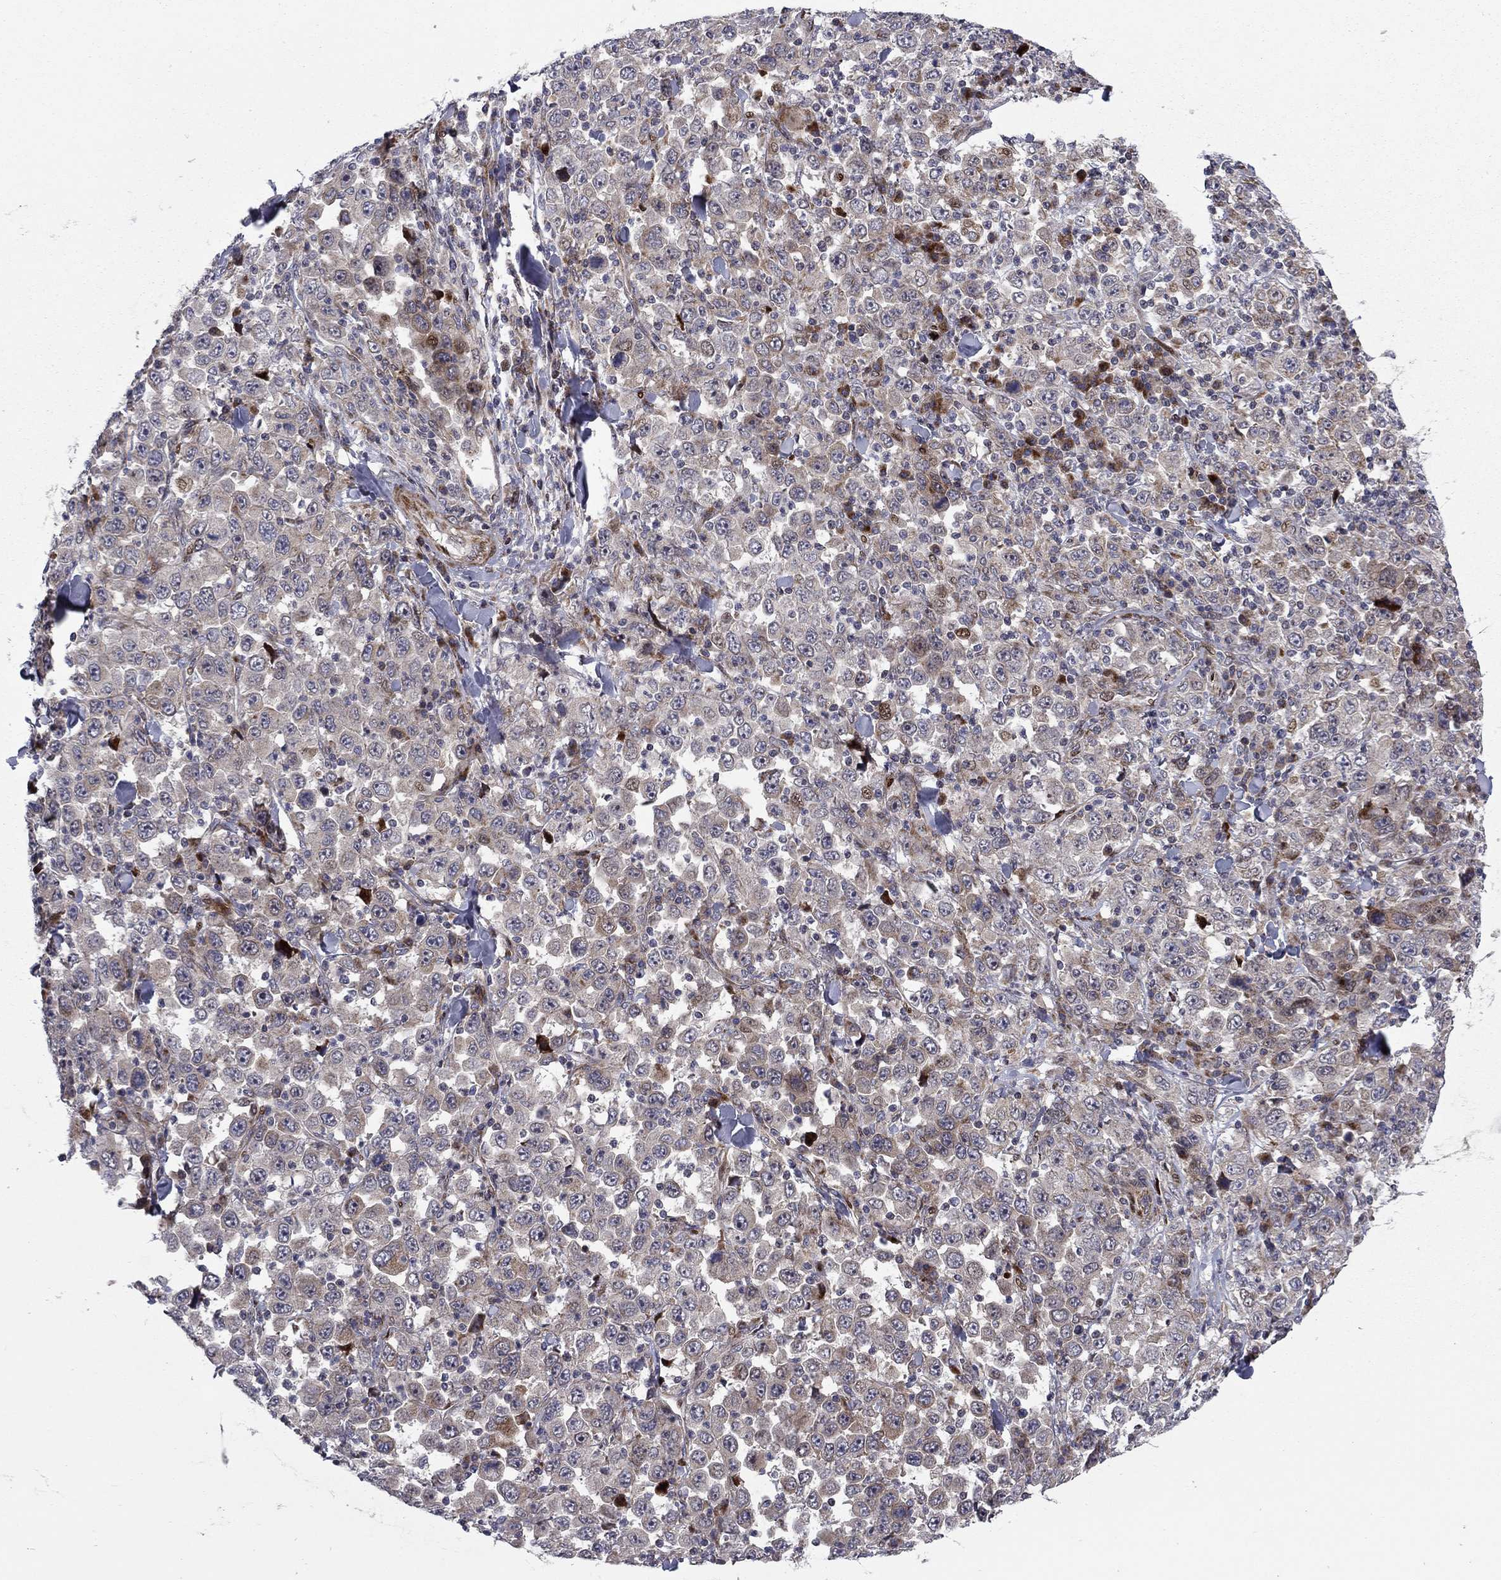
{"staining": {"intensity": "weak", "quantity": "25%-75%", "location": "cytoplasmic/membranous"}, "tissue": "stomach cancer", "cell_type": "Tumor cells", "image_type": "cancer", "snomed": [{"axis": "morphology", "description": "Normal tissue, NOS"}, {"axis": "morphology", "description": "Adenocarcinoma, NOS"}, {"axis": "topography", "description": "Stomach, upper"}, {"axis": "topography", "description": "Stomach"}], "caption": "Approximately 25%-75% of tumor cells in human stomach cancer show weak cytoplasmic/membranous protein expression as visualized by brown immunohistochemical staining.", "gene": "MIOS", "patient": {"sex": "male", "age": 59}}